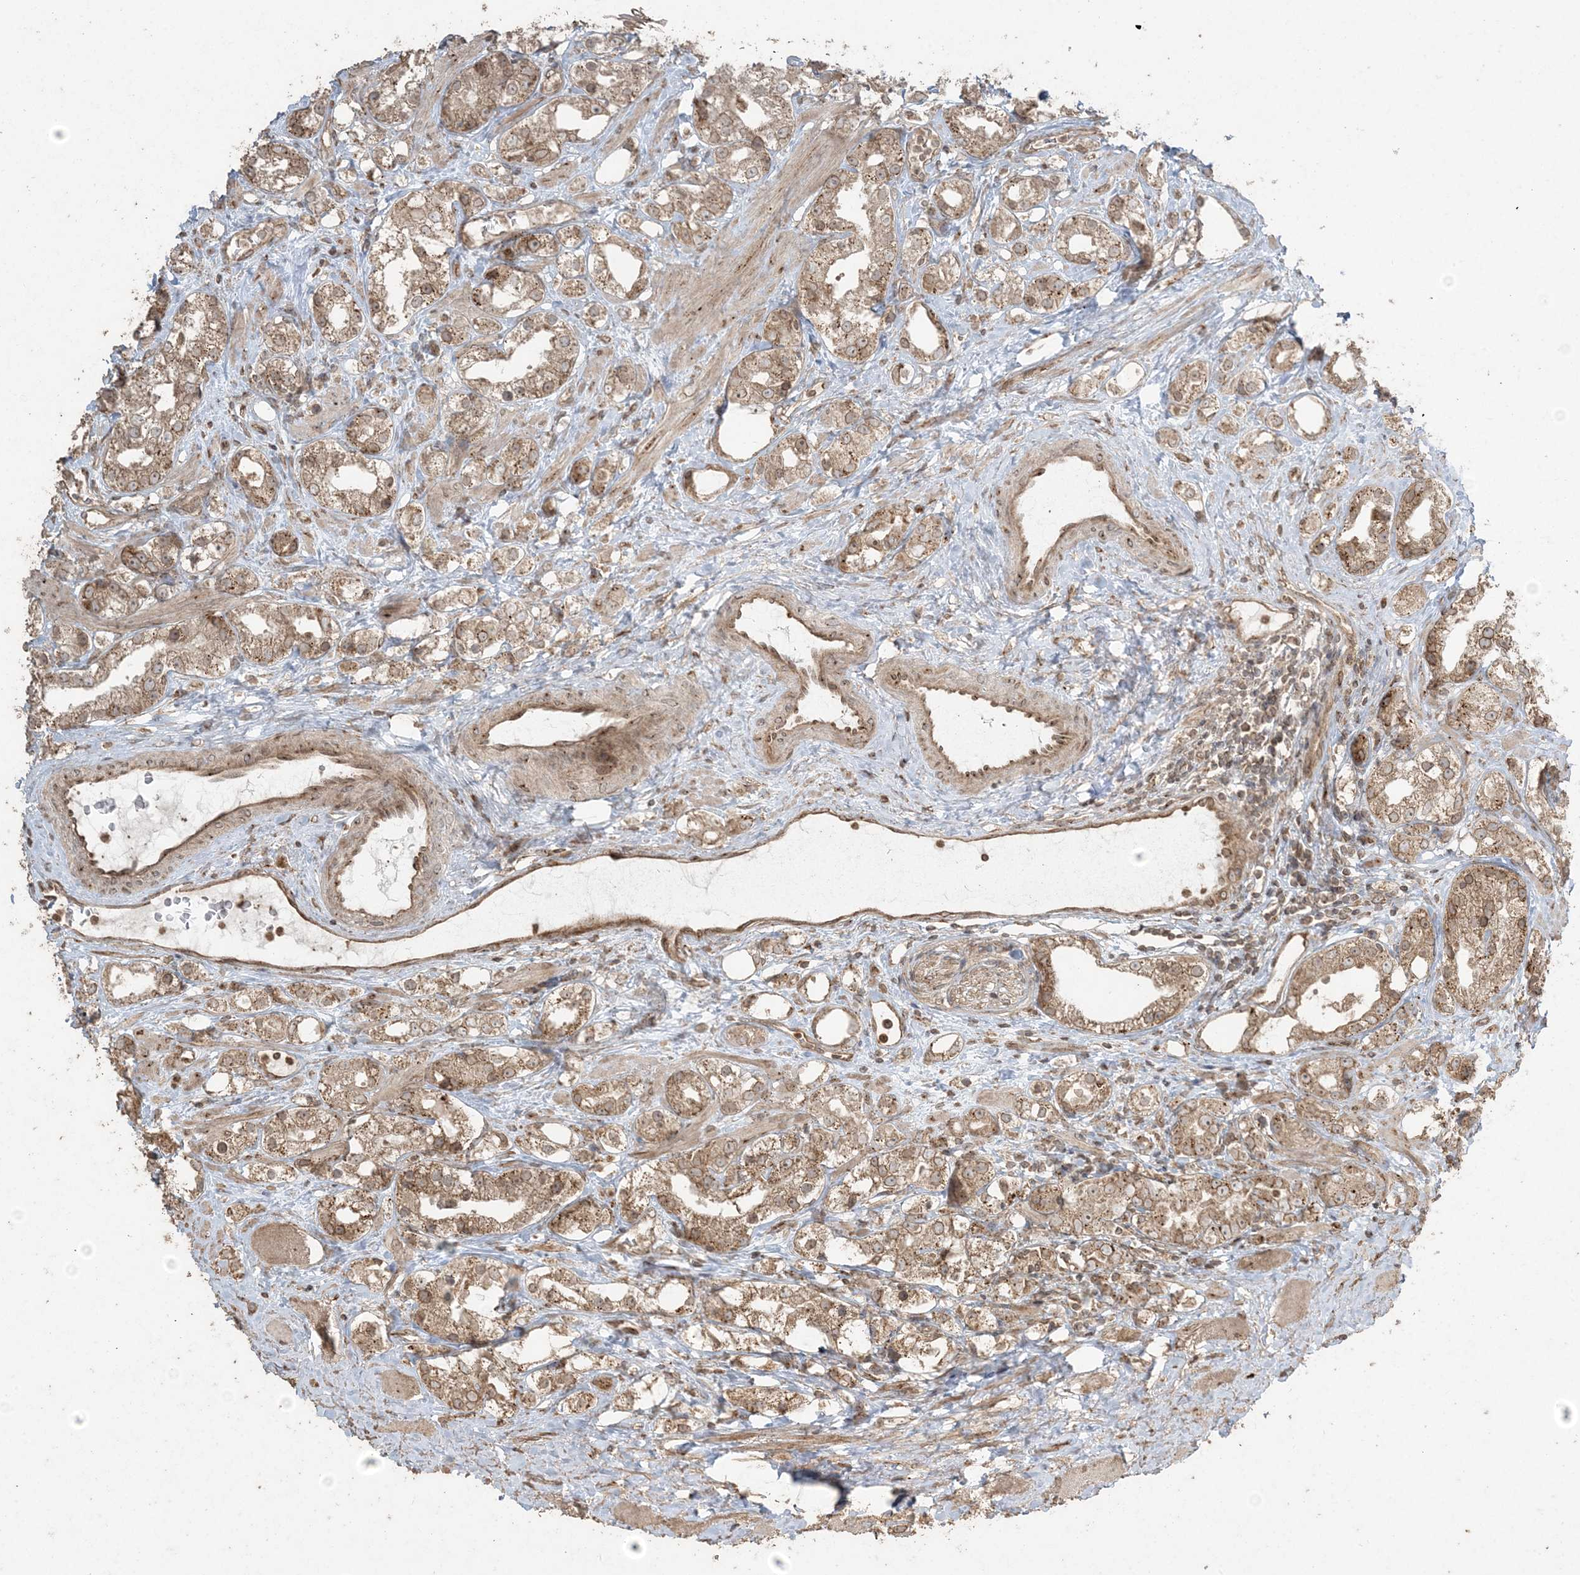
{"staining": {"intensity": "moderate", "quantity": ">75%", "location": "cytoplasmic/membranous"}, "tissue": "prostate cancer", "cell_type": "Tumor cells", "image_type": "cancer", "snomed": [{"axis": "morphology", "description": "Adenocarcinoma, NOS"}, {"axis": "topography", "description": "Prostate"}], "caption": "Tumor cells exhibit moderate cytoplasmic/membranous staining in about >75% of cells in prostate cancer.", "gene": "DDX19B", "patient": {"sex": "male", "age": 79}}